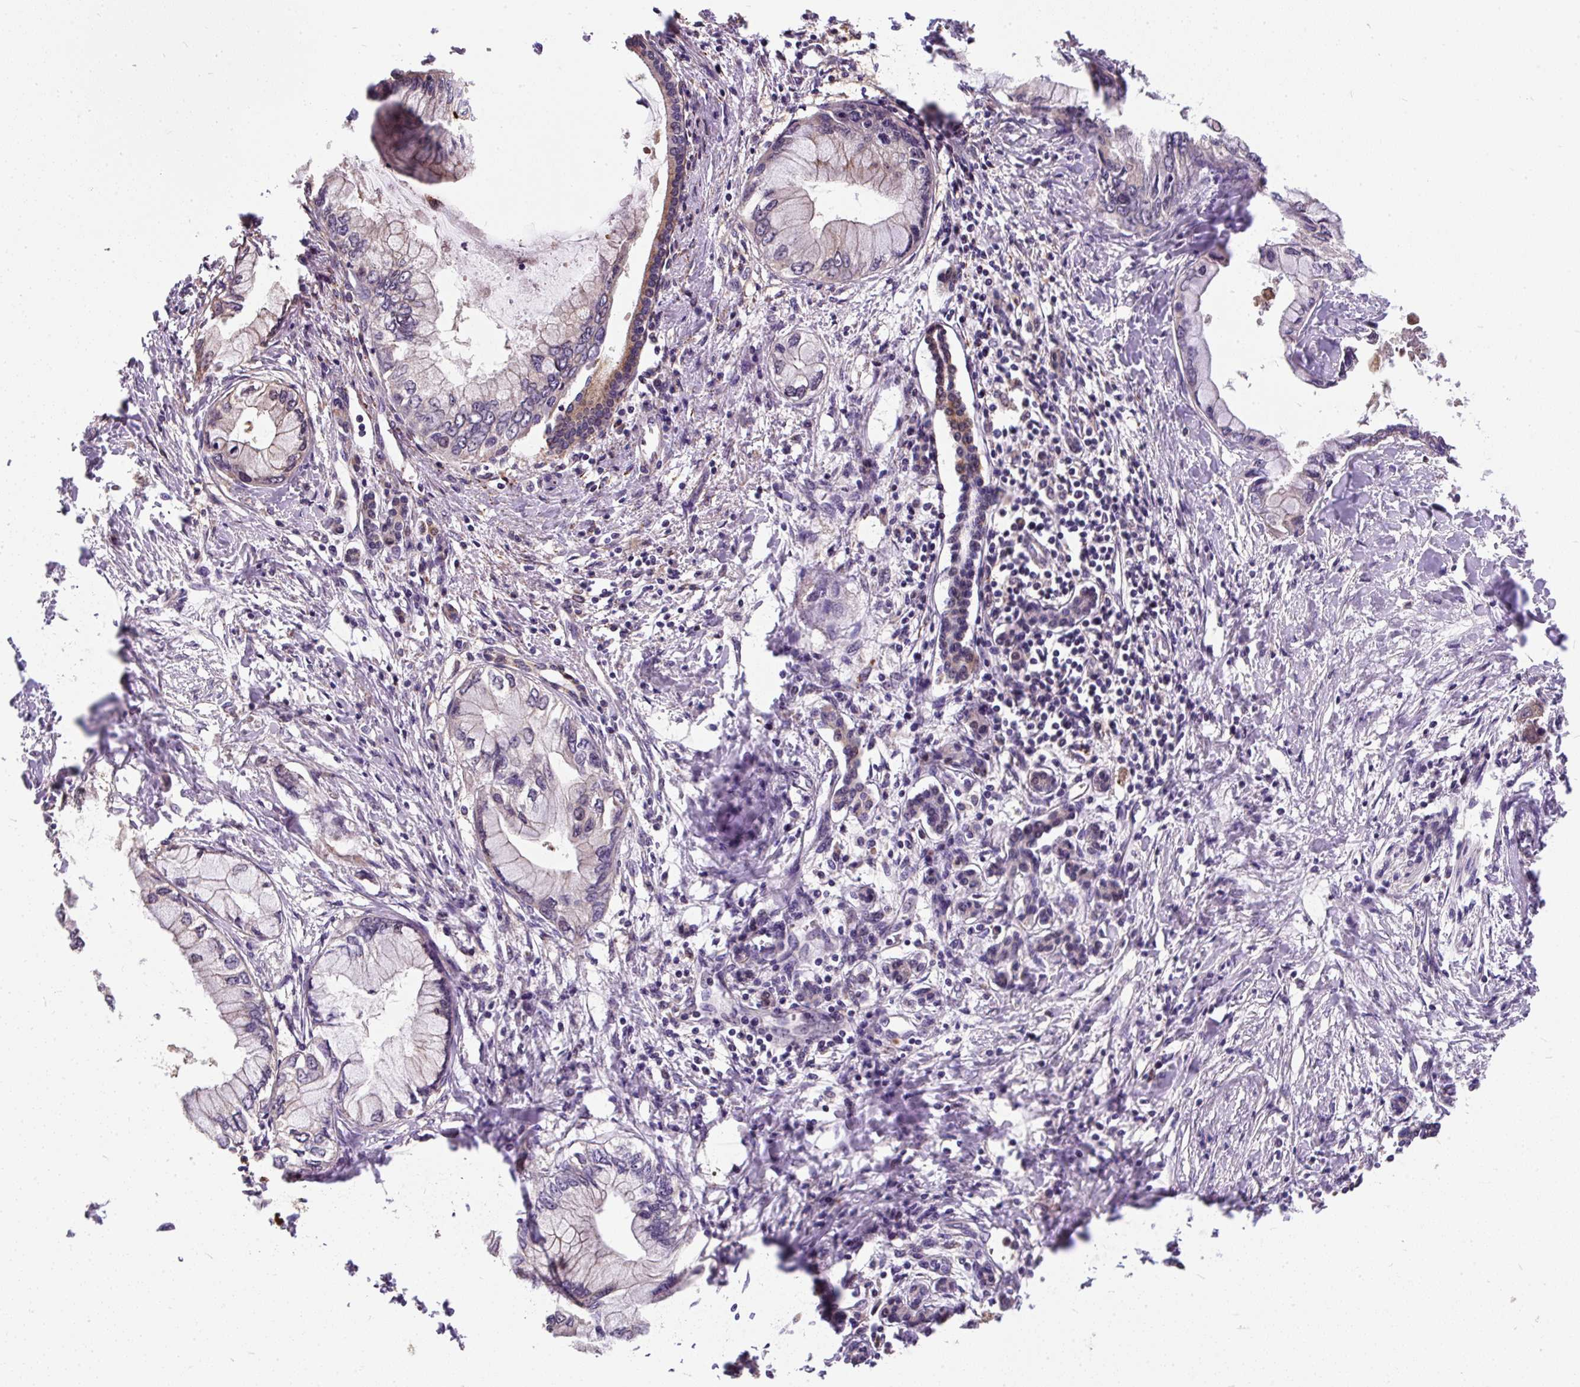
{"staining": {"intensity": "negative", "quantity": "none", "location": "none"}, "tissue": "pancreatic cancer", "cell_type": "Tumor cells", "image_type": "cancer", "snomed": [{"axis": "morphology", "description": "Adenocarcinoma, NOS"}, {"axis": "topography", "description": "Pancreas"}], "caption": "Immunohistochemistry (IHC) of adenocarcinoma (pancreatic) demonstrates no staining in tumor cells. (DAB immunohistochemistry (IHC) with hematoxylin counter stain).", "gene": "PUS7L", "patient": {"sex": "male", "age": 48}}